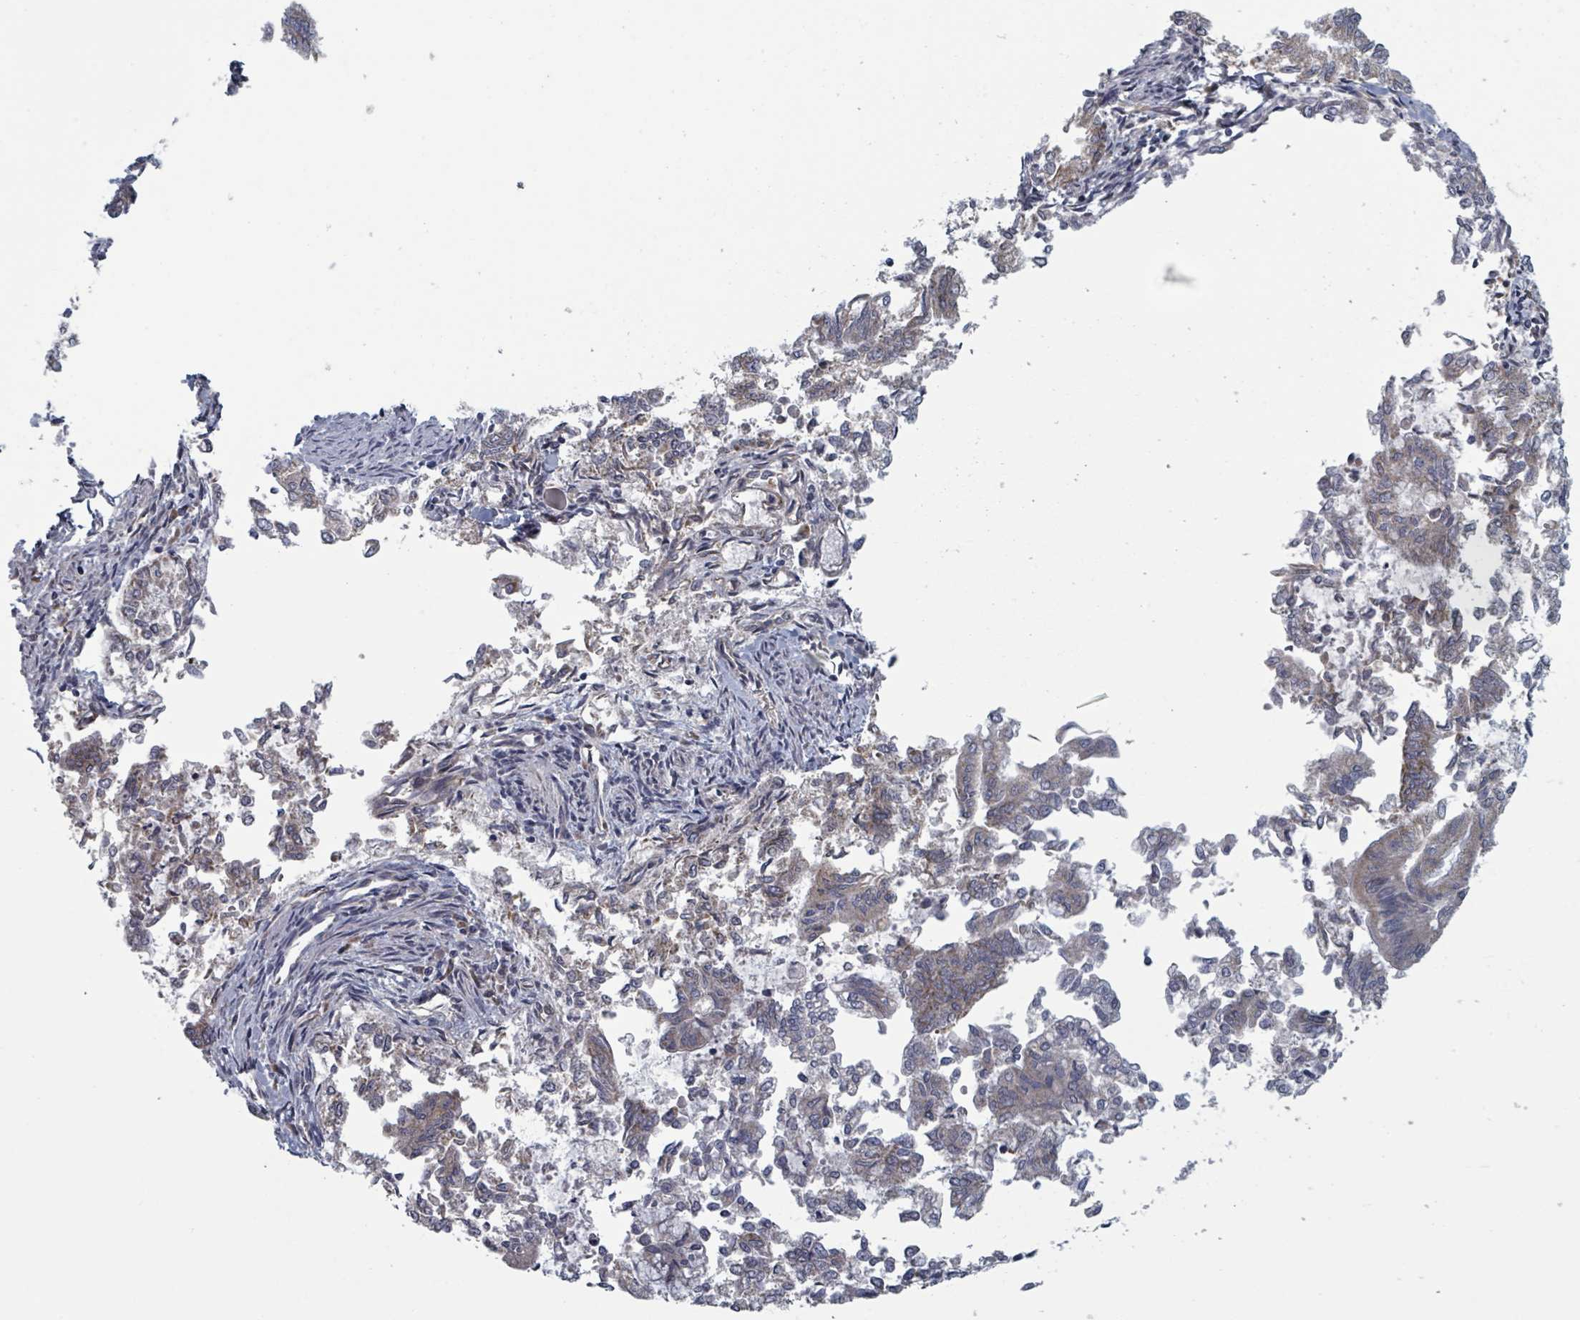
{"staining": {"intensity": "weak", "quantity": "<25%", "location": "cytoplasmic/membranous"}, "tissue": "endometrial cancer", "cell_type": "Tumor cells", "image_type": "cancer", "snomed": [{"axis": "morphology", "description": "Adenocarcinoma, NOS"}, {"axis": "topography", "description": "Endometrium"}], "caption": "Adenocarcinoma (endometrial) stained for a protein using IHC reveals no staining tumor cells.", "gene": "FKBP1A", "patient": {"sex": "female", "age": 79}}